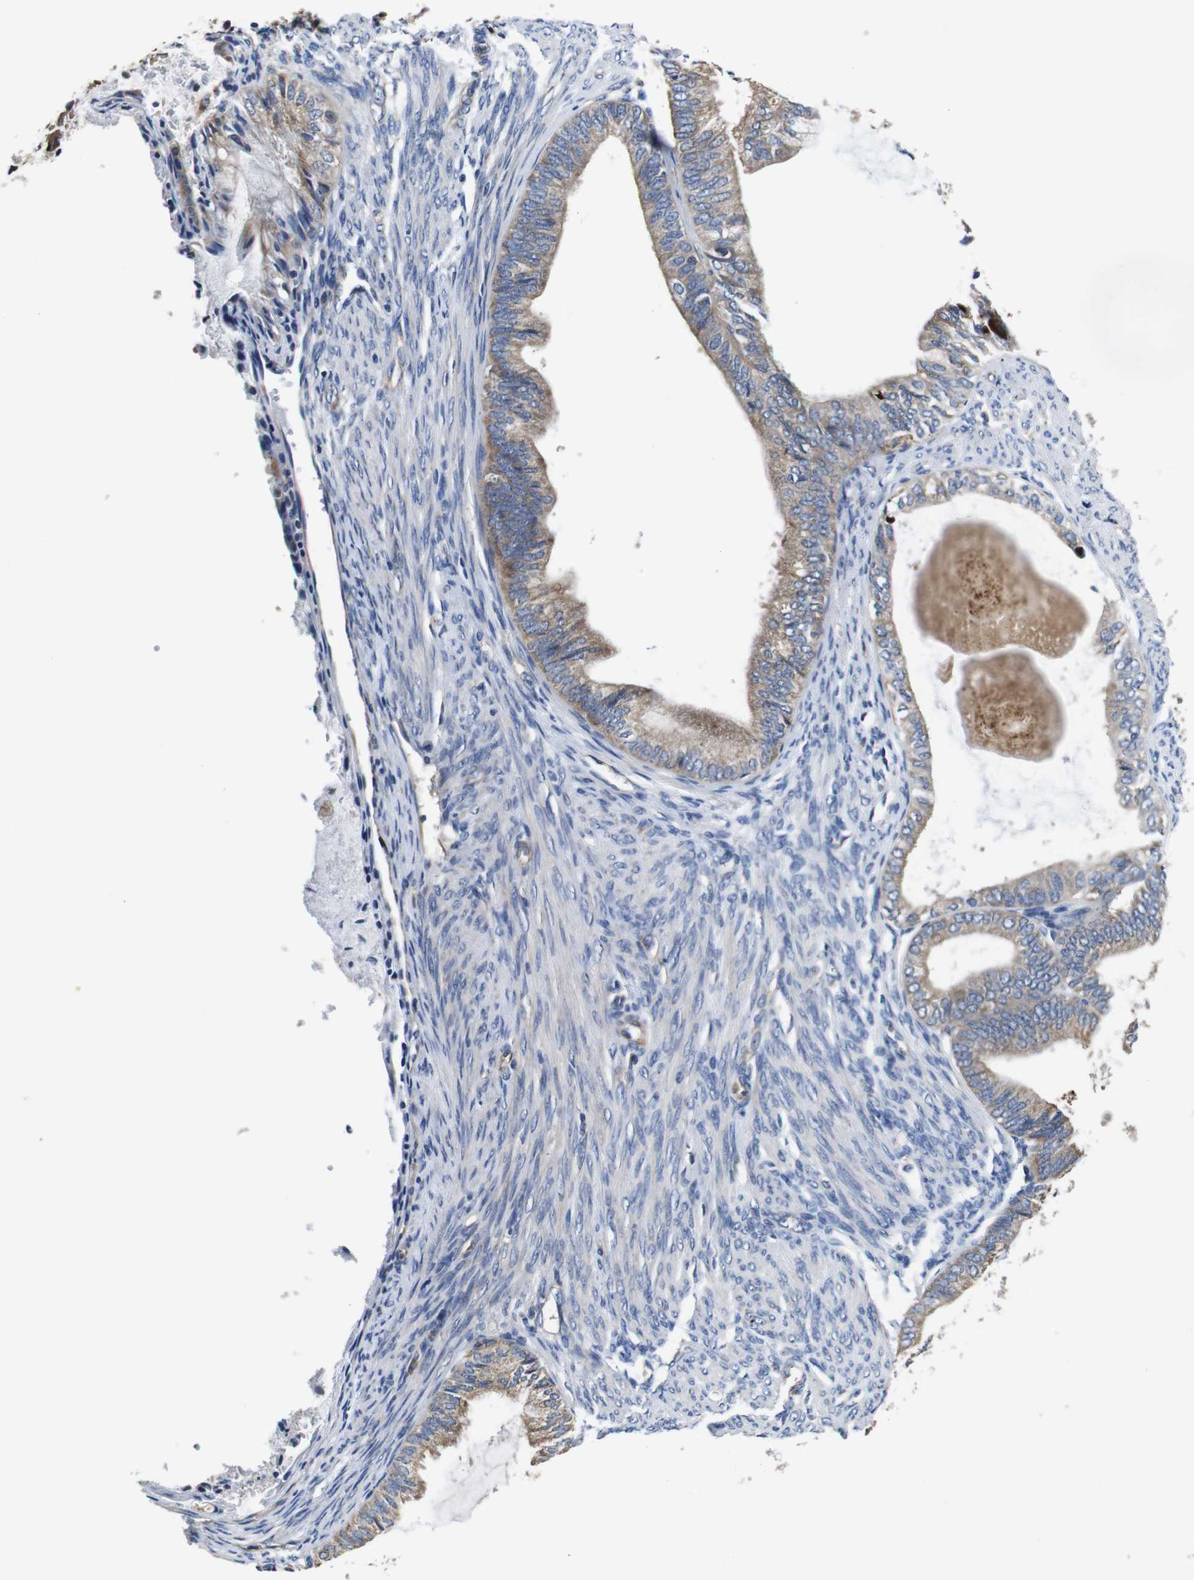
{"staining": {"intensity": "moderate", "quantity": ">75%", "location": "cytoplasmic/membranous"}, "tissue": "endometrial cancer", "cell_type": "Tumor cells", "image_type": "cancer", "snomed": [{"axis": "morphology", "description": "Adenocarcinoma, NOS"}, {"axis": "topography", "description": "Endometrium"}], "caption": "About >75% of tumor cells in adenocarcinoma (endometrial) display moderate cytoplasmic/membranous protein expression as visualized by brown immunohistochemical staining.", "gene": "MARCHF7", "patient": {"sex": "female", "age": 86}}